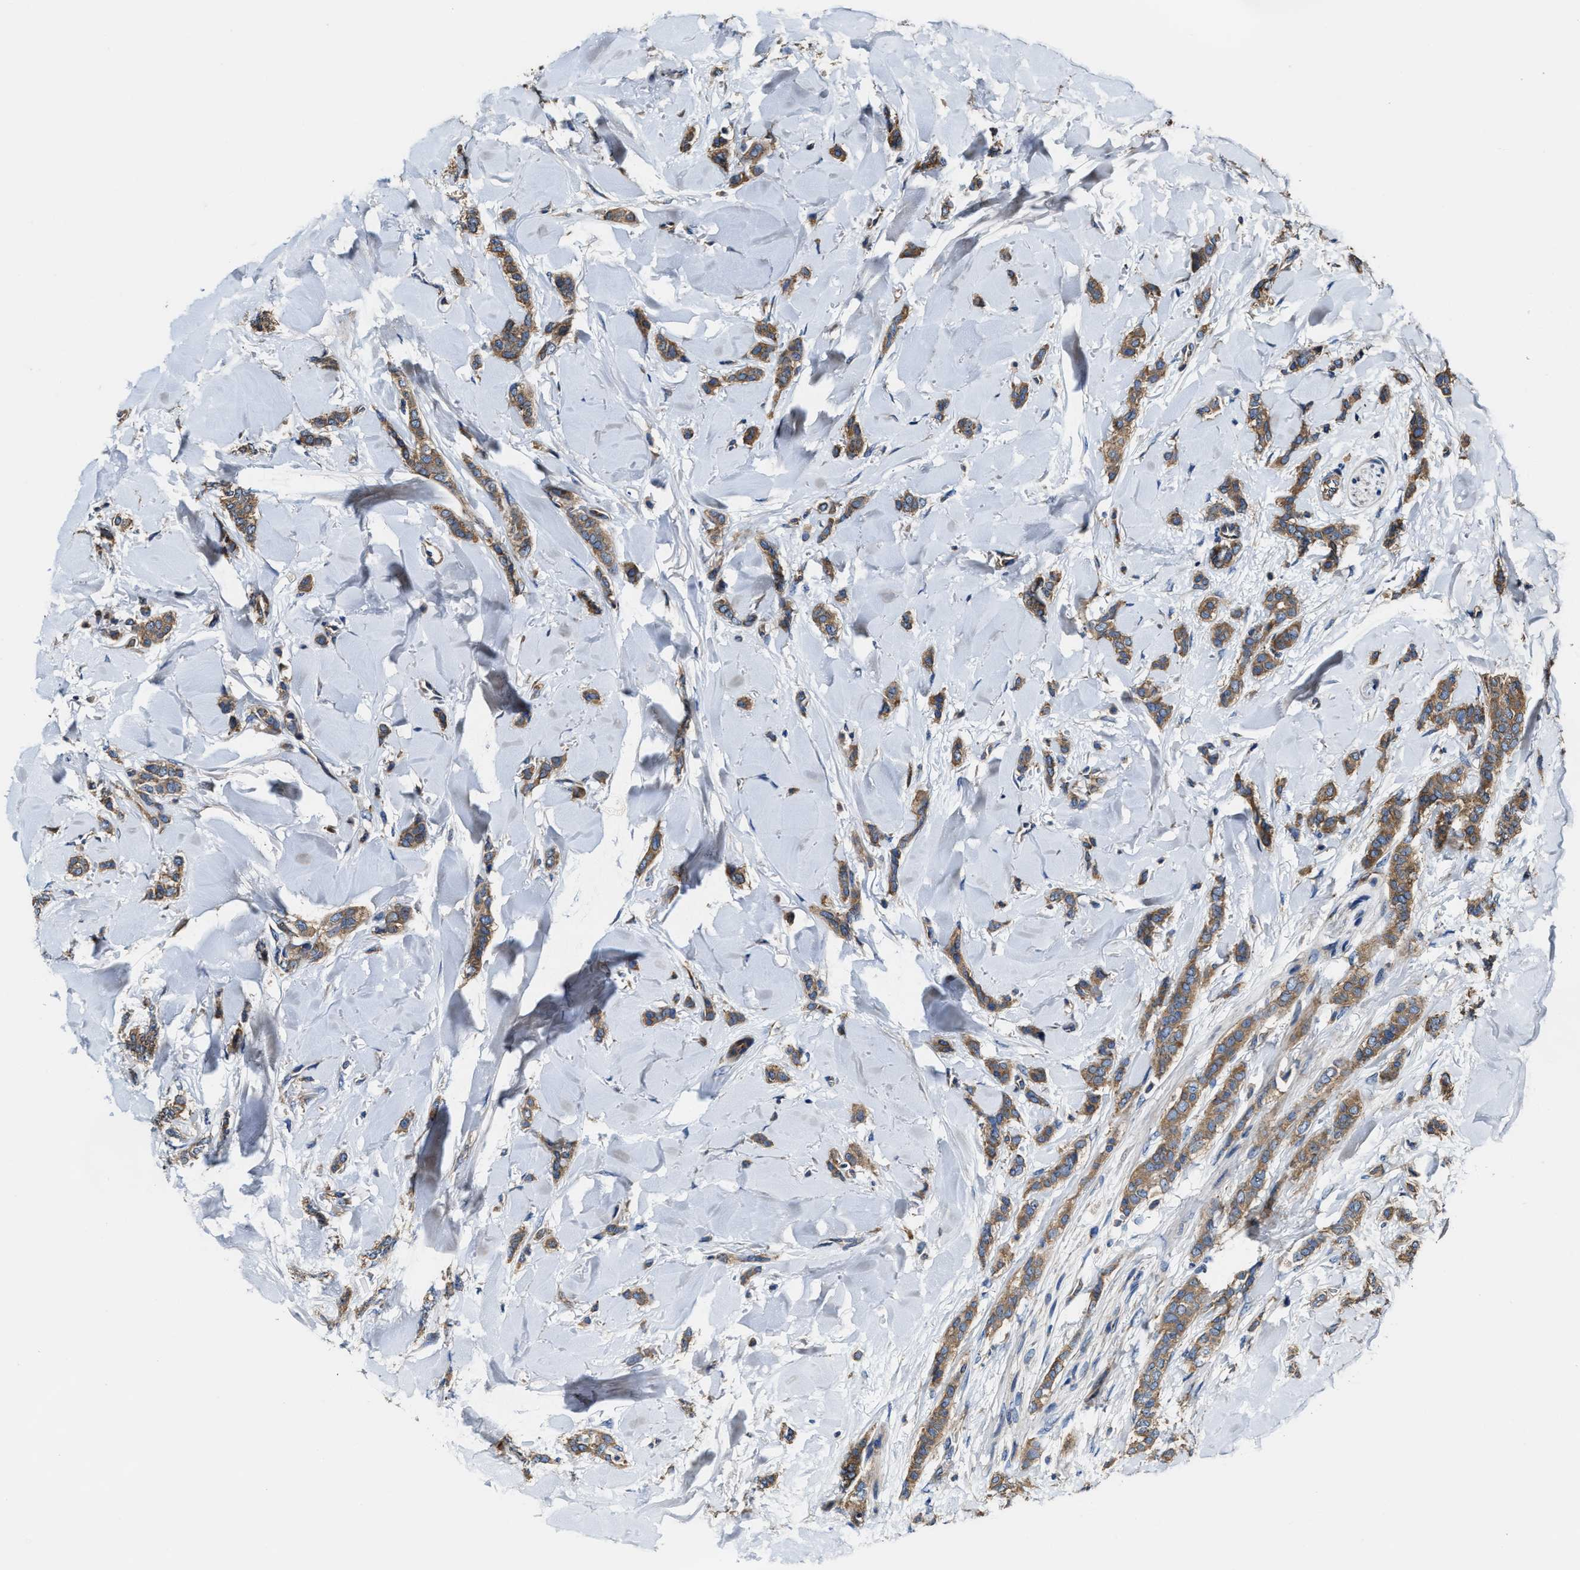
{"staining": {"intensity": "moderate", "quantity": ">75%", "location": "cytoplasmic/membranous"}, "tissue": "breast cancer", "cell_type": "Tumor cells", "image_type": "cancer", "snomed": [{"axis": "morphology", "description": "Lobular carcinoma"}, {"axis": "topography", "description": "Skin"}, {"axis": "topography", "description": "Breast"}], "caption": "Approximately >75% of tumor cells in human breast cancer (lobular carcinoma) reveal moderate cytoplasmic/membranous protein positivity as visualized by brown immunohistochemical staining.", "gene": "PTAR1", "patient": {"sex": "female", "age": 46}}